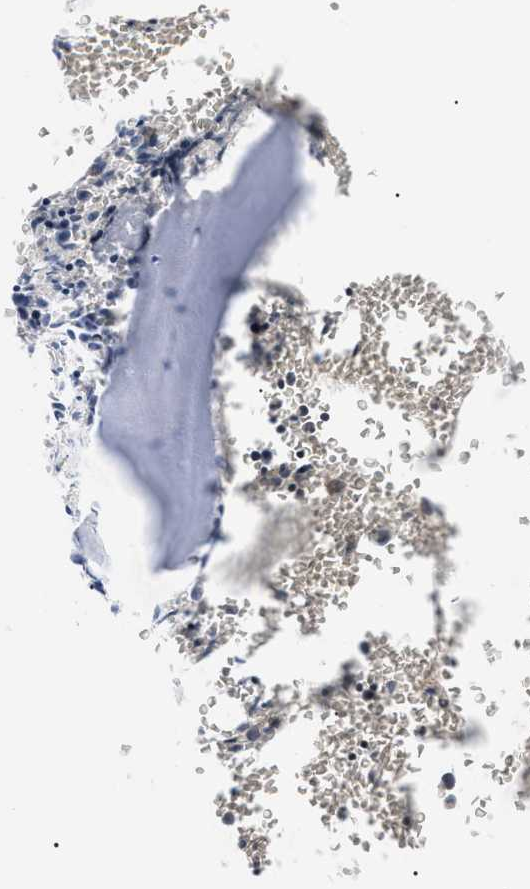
{"staining": {"intensity": "negative", "quantity": "none", "location": "none"}, "tissue": "bone marrow", "cell_type": "Hematopoietic cells", "image_type": "normal", "snomed": [{"axis": "morphology", "description": "Normal tissue, NOS"}, {"axis": "morphology", "description": "Inflammation, NOS"}, {"axis": "topography", "description": "Bone marrow"}], "caption": "This is an immunohistochemistry (IHC) image of unremarkable bone marrow. There is no staining in hematopoietic cells.", "gene": "ACKR1", "patient": {"sex": "female", "age": 56}}